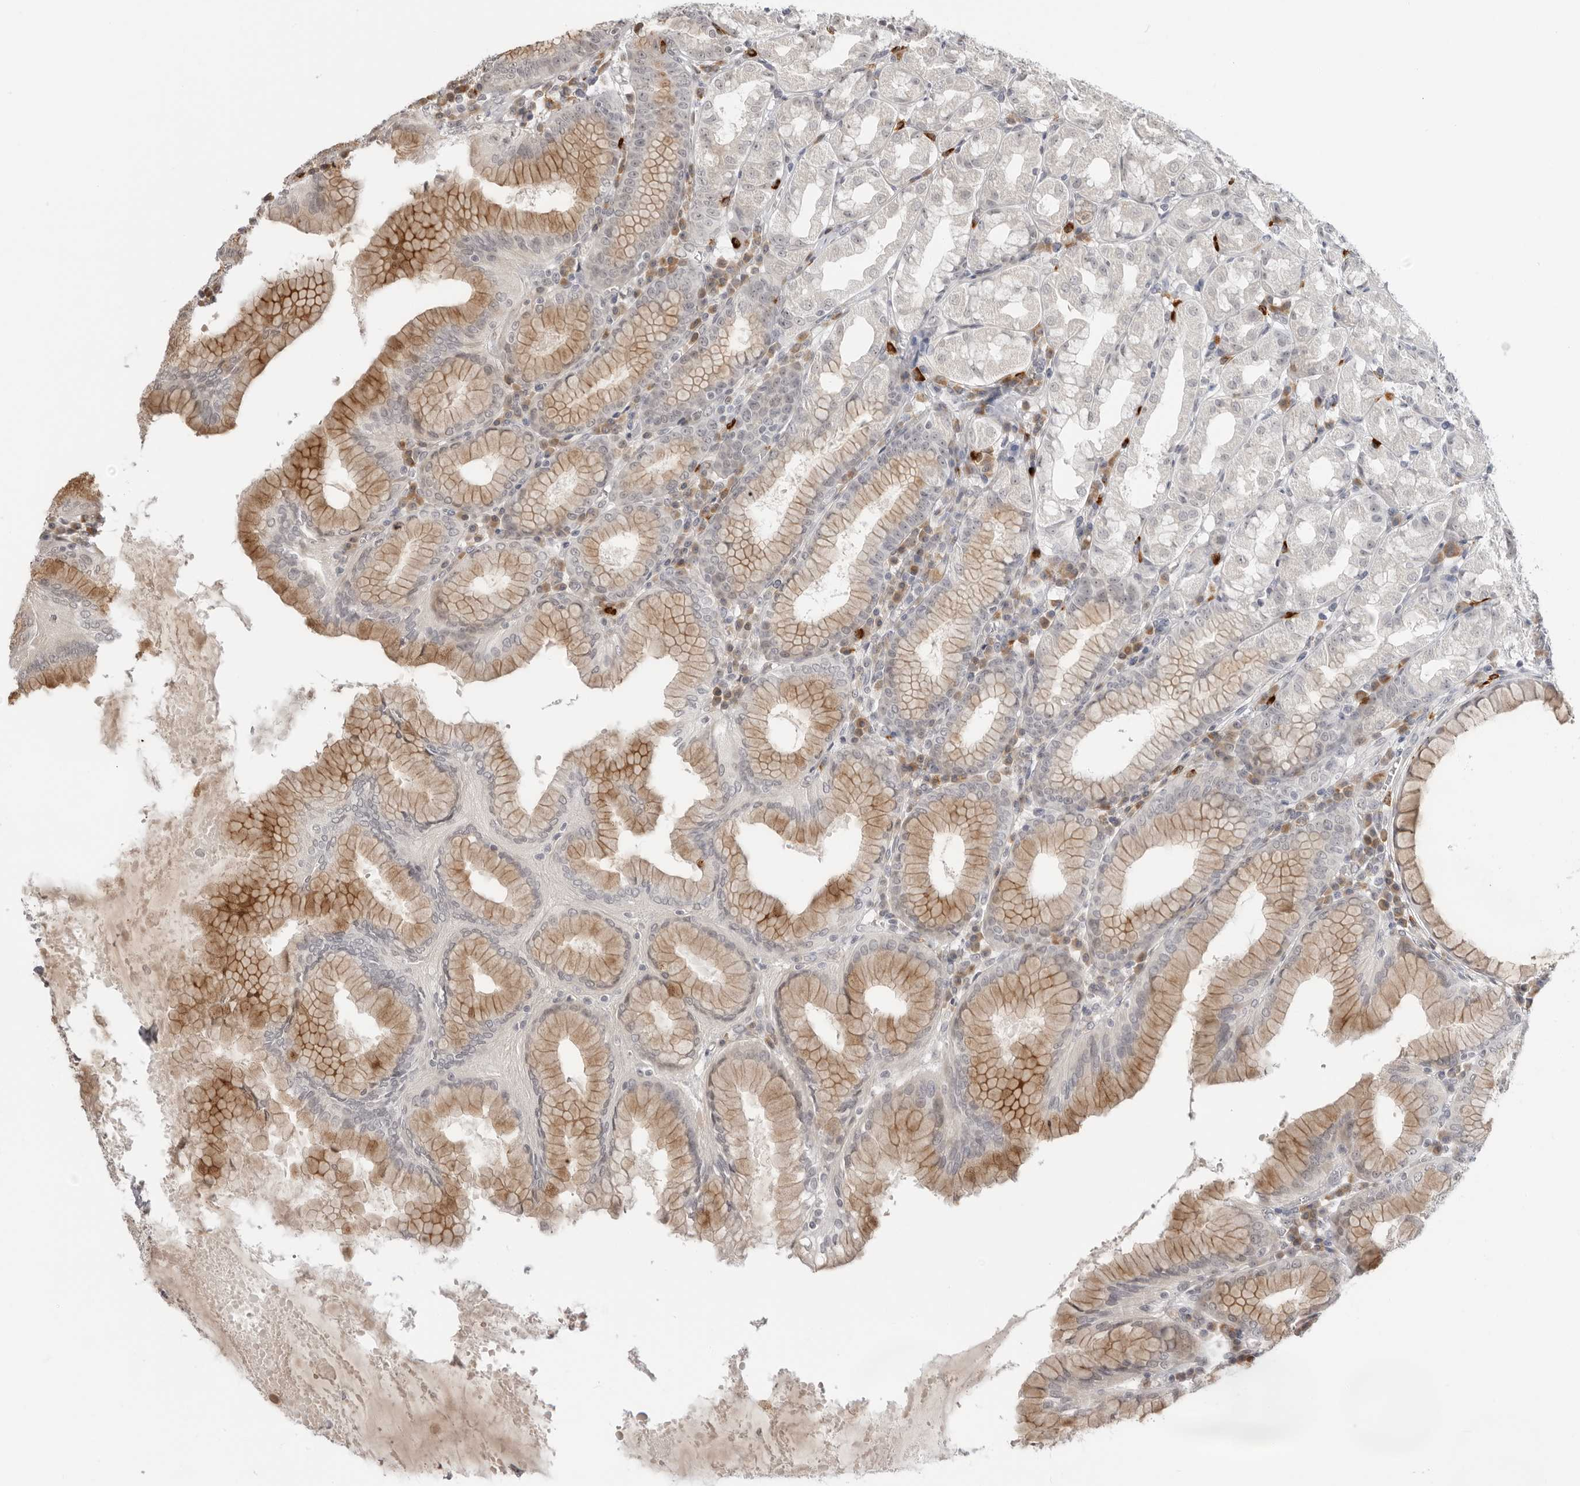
{"staining": {"intensity": "moderate", "quantity": "<25%", "location": "cytoplasmic/membranous"}, "tissue": "stomach", "cell_type": "Glandular cells", "image_type": "normal", "snomed": [{"axis": "morphology", "description": "Normal tissue, NOS"}, {"axis": "topography", "description": "Stomach"}, {"axis": "topography", "description": "Stomach, lower"}], "caption": "Immunohistochemical staining of benign human stomach shows low levels of moderate cytoplasmic/membranous staining in about <25% of glandular cells. (IHC, brightfield microscopy, high magnification).", "gene": "SUGCT", "patient": {"sex": "female", "age": 56}}